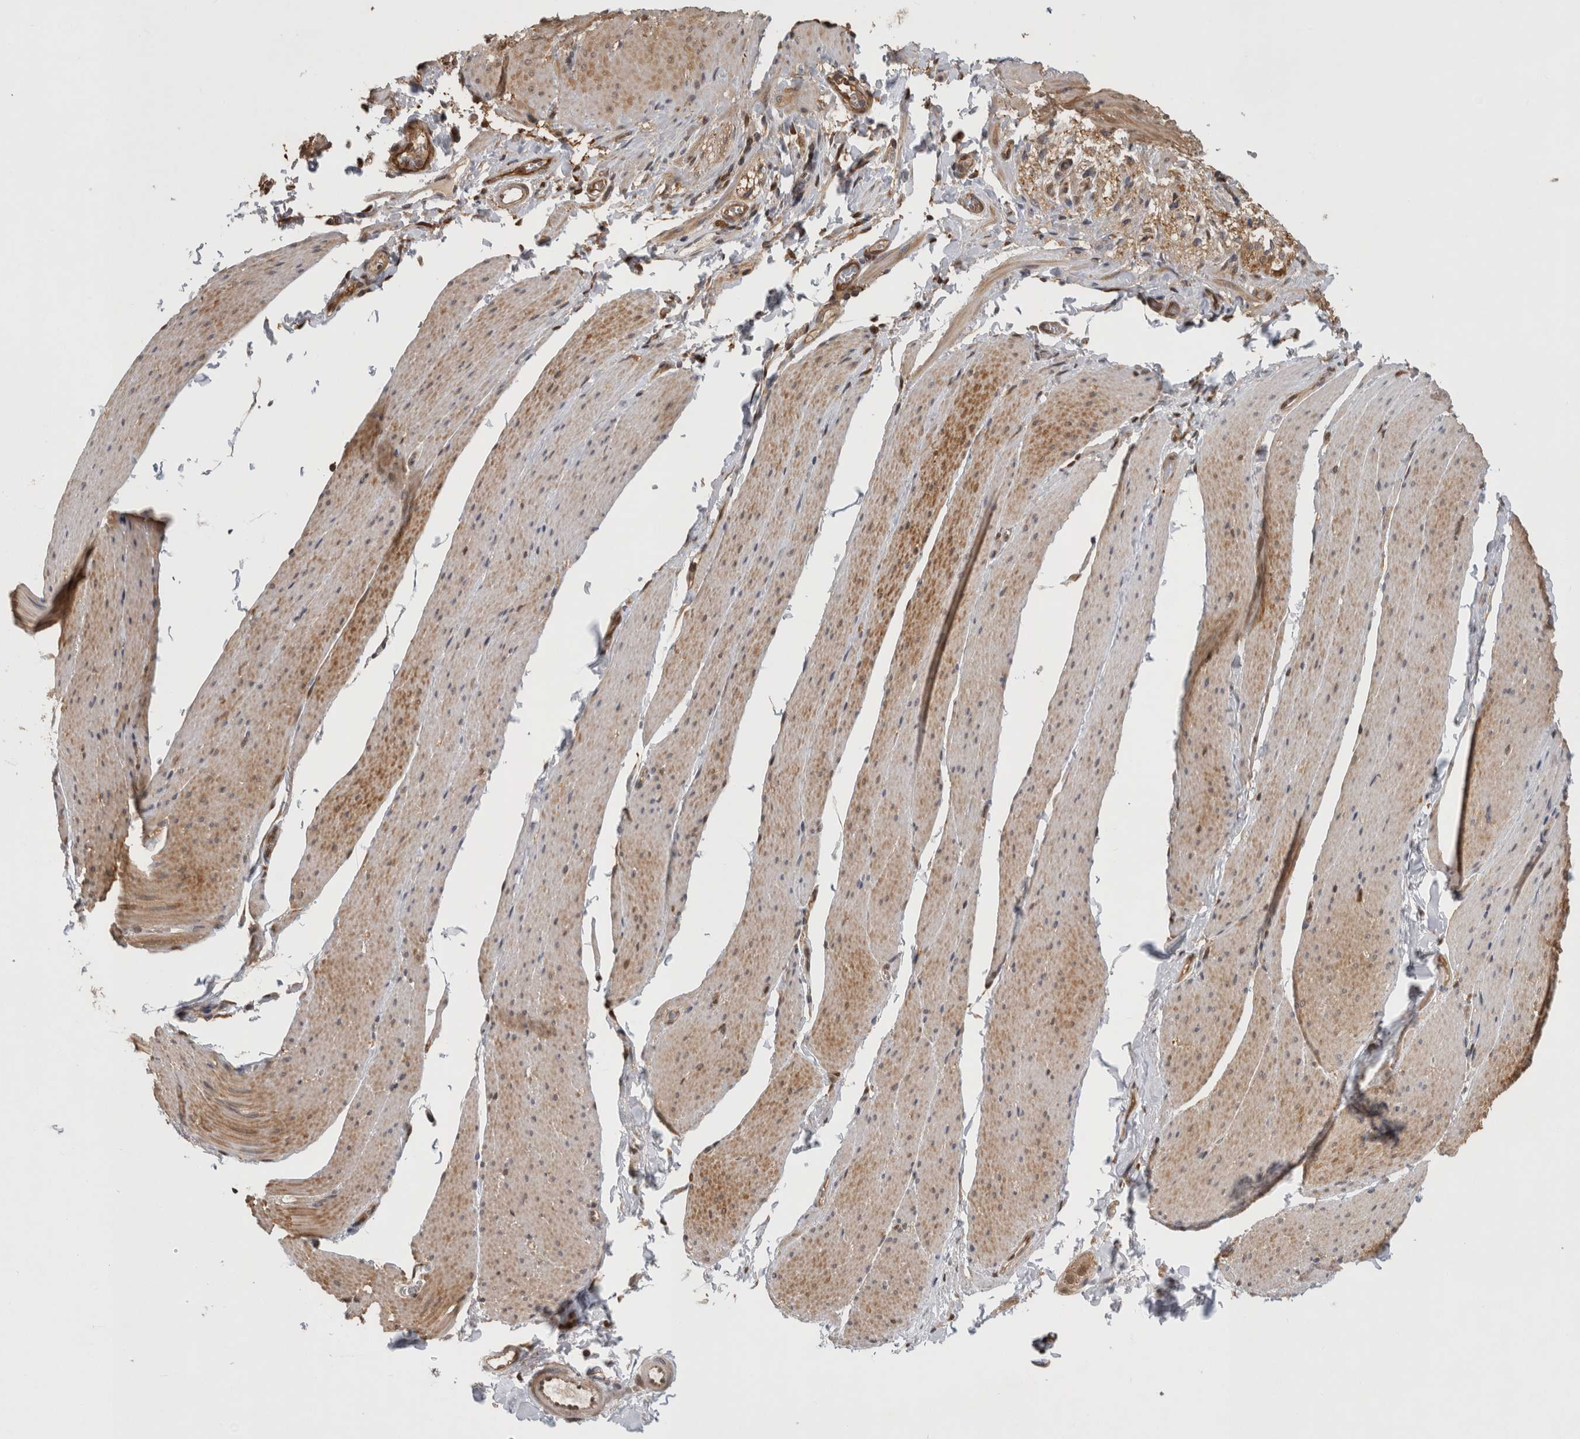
{"staining": {"intensity": "moderate", "quantity": "25%-75%", "location": "cytoplasmic/membranous"}, "tissue": "smooth muscle", "cell_type": "Smooth muscle cells", "image_type": "normal", "snomed": [{"axis": "morphology", "description": "Normal tissue, NOS"}, {"axis": "topography", "description": "Smooth muscle"}, {"axis": "topography", "description": "Small intestine"}], "caption": "DAB (3,3'-diaminobenzidine) immunohistochemical staining of normal smooth muscle exhibits moderate cytoplasmic/membranous protein expression in about 25%-75% of smooth muscle cells. The staining was performed using DAB to visualize the protein expression in brown, while the nuclei were stained in blue with hematoxylin (Magnification: 20x).", "gene": "ASTN2", "patient": {"sex": "female", "age": 84}}